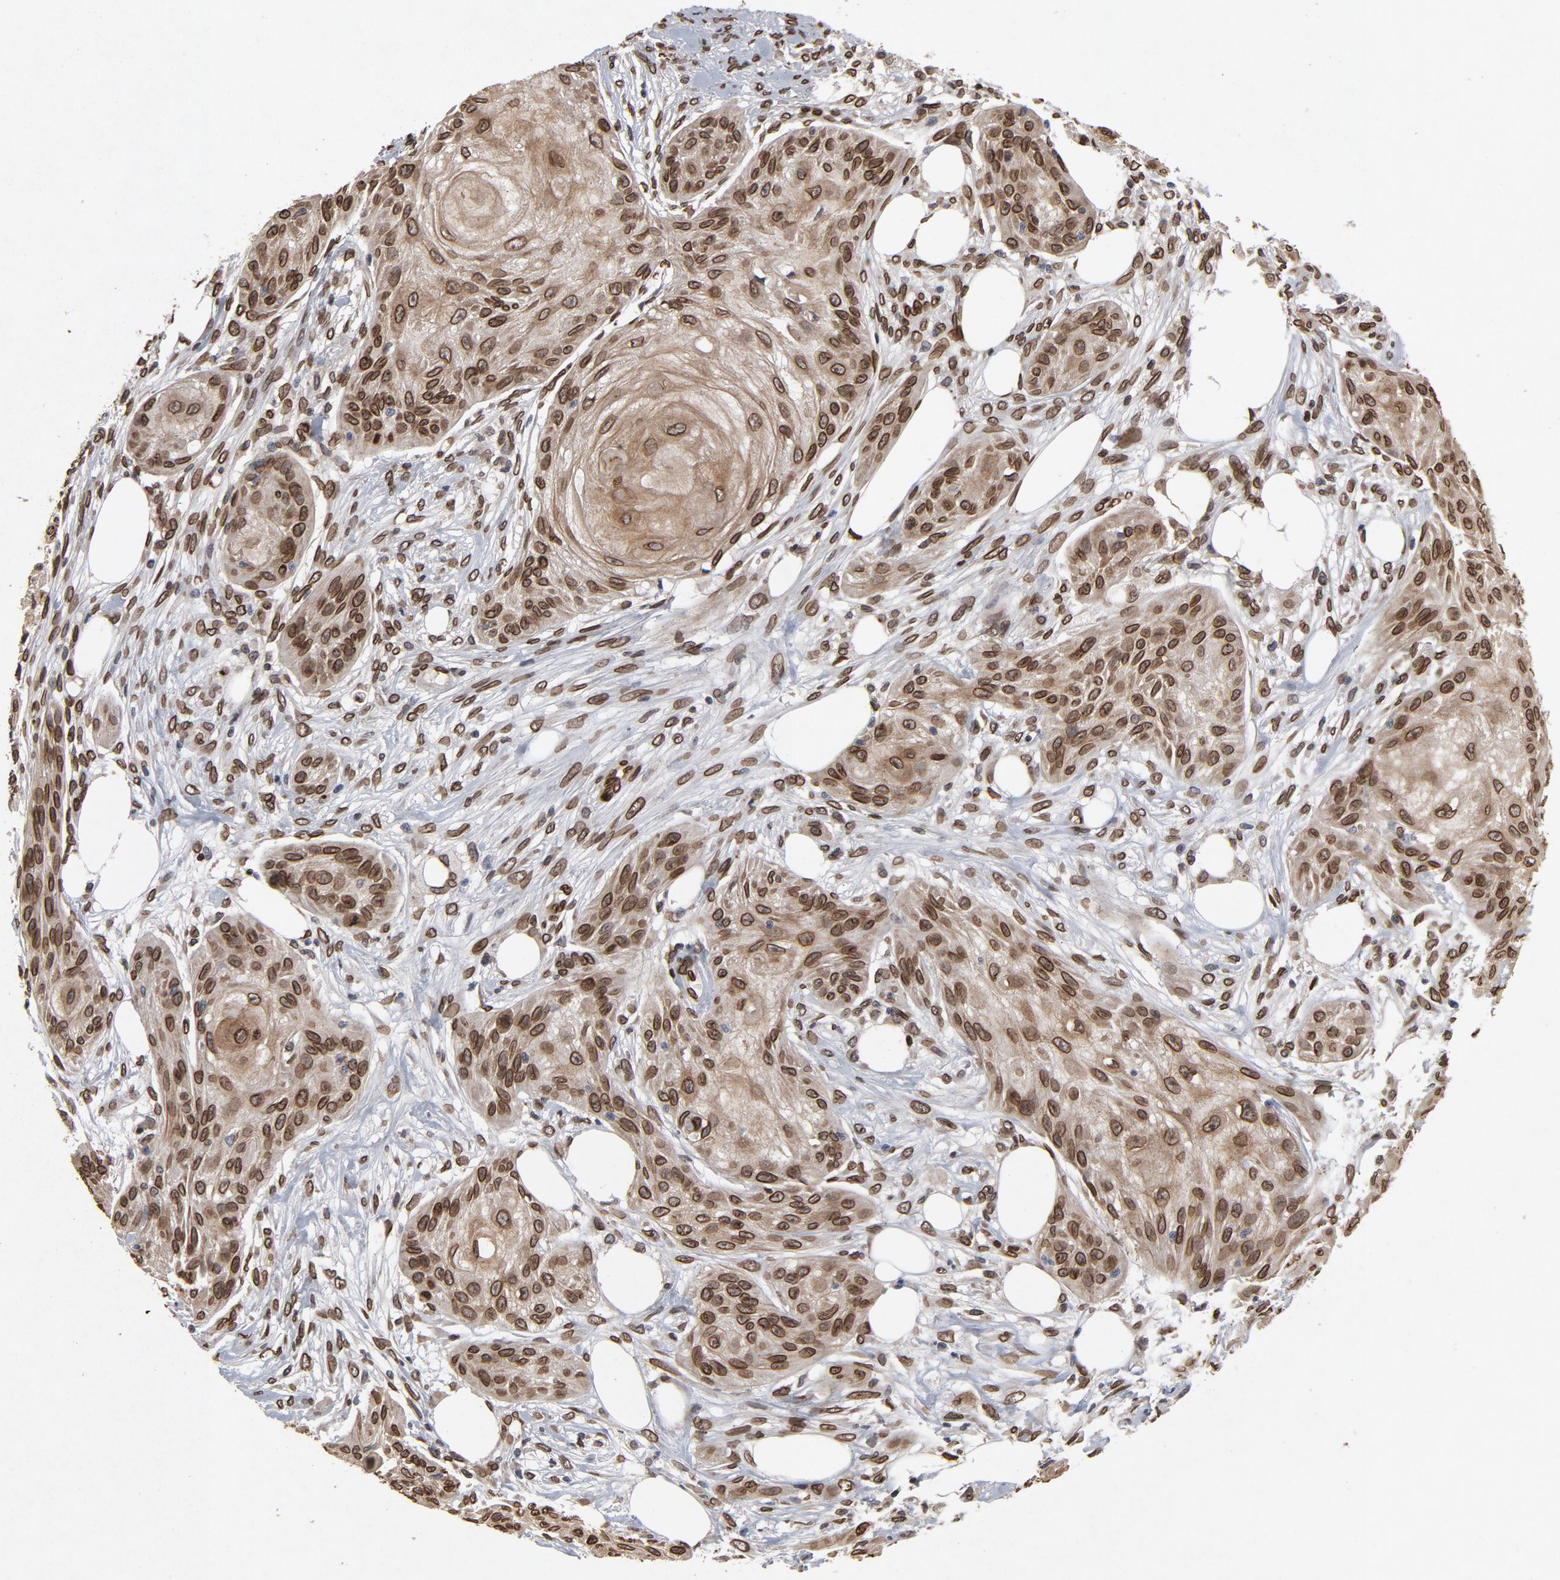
{"staining": {"intensity": "strong", "quantity": ">75%", "location": "cytoplasmic/membranous,nuclear"}, "tissue": "skin cancer", "cell_type": "Tumor cells", "image_type": "cancer", "snomed": [{"axis": "morphology", "description": "Squamous cell carcinoma, NOS"}, {"axis": "topography", "description": "Skin"}], "caption": "Skin cancer (squamous cell carcinoma) stained with immunohistochemistry displays strong cytoplasmic/membranous and nuclear staining in approximately >75% of tumor cells. The protein of interest is shown in brown color, while the nuclei are stained blue.", "gene": "LMNA", "patient": {"sex": "female", "age": 88}}